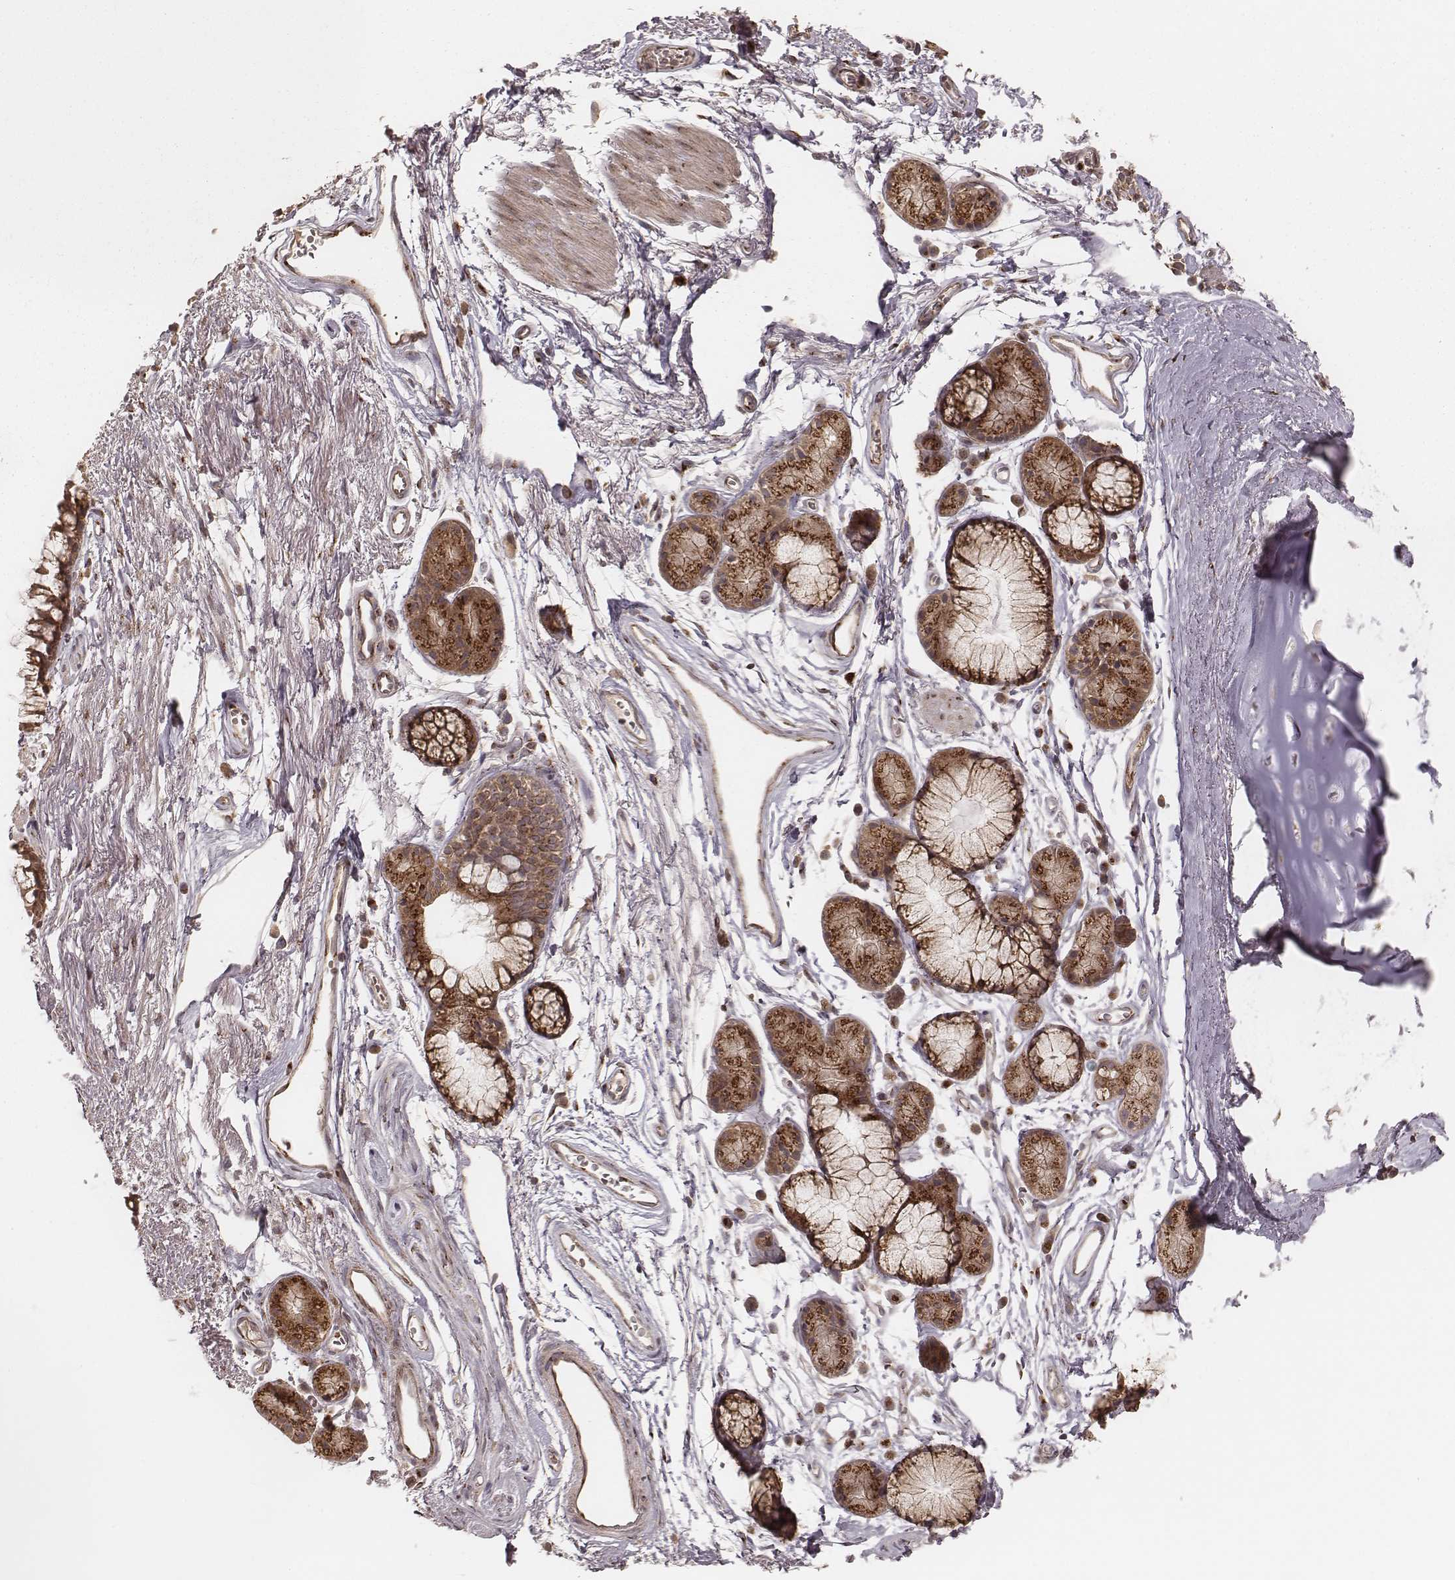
{"staining": {"intensity": "weak", "quantity": ">75%", "location": "cytoplasmic/membranous"}, "tissue": "soft tissue", "cell_type": "Chondrocytes", "image_type": "normal", "snomed": [{"axis": "morphology", "description": "Normal tissue, NOS"}, {"axis": "topography", "description": "Cartilage tissue"}, {"axis": "topography", "description": "Bronchus"}], "caption": "Immunohistochemistry (DAB (3,3'-diaminobenzidine)) staining of unremarkable human soft tissue displays weak cytoplasmic/membranous protein expression in approximately >75% of chondrocytes. (DAB (3,3'-diaminobenzidine) IHC, brown staining for protein, blue staining for nuclei).", "gene": "MYO19", "patient": {"sex": "female", "age": 79}}